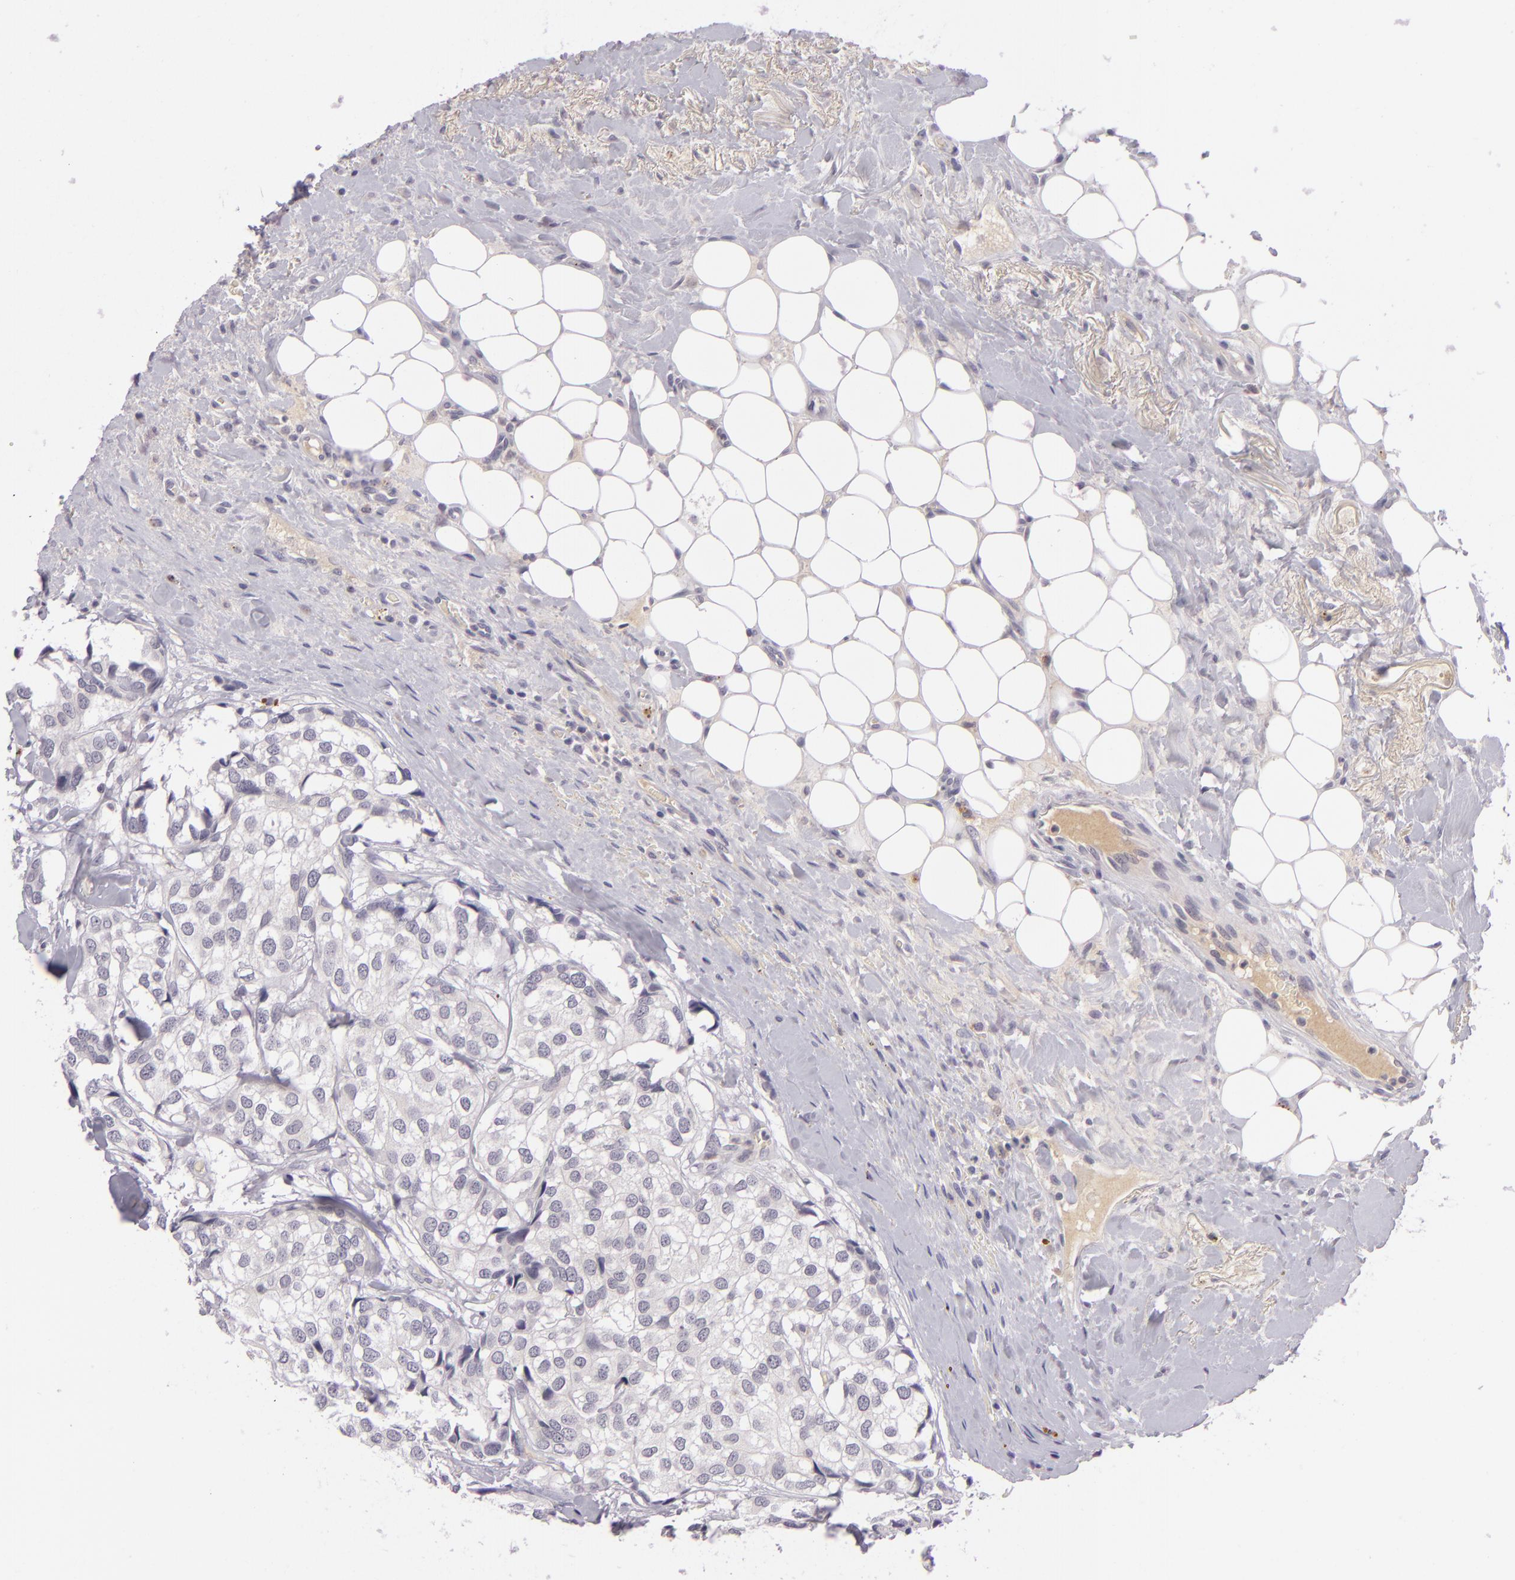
{"staining": {"intensity": "negative", "quantity": "none", "location": "none"}, "tissue": "breast cancer", "cell_type": "Tumor cells", "image_type": "cancer", "snomed": [{"axis": "morphology", "description": "Duct carcinoma"}, {"axis": "topography", "description": "Breast"}], "caption": "This is a photomicrograph of immunohistochemistry (IHC) staining of breast cancer (invasive ductal carcinoma), which shows no positivity in tumor cells. (Stains: DAB (3,3'-diaminobenzidine) immunohistochemistry (IHC) with hematoxylin counter stain, Microscopy: brightfield microscopy at high magnification).", "gene": "DAG1", "patient": {"sex": "female", "age": 68}}